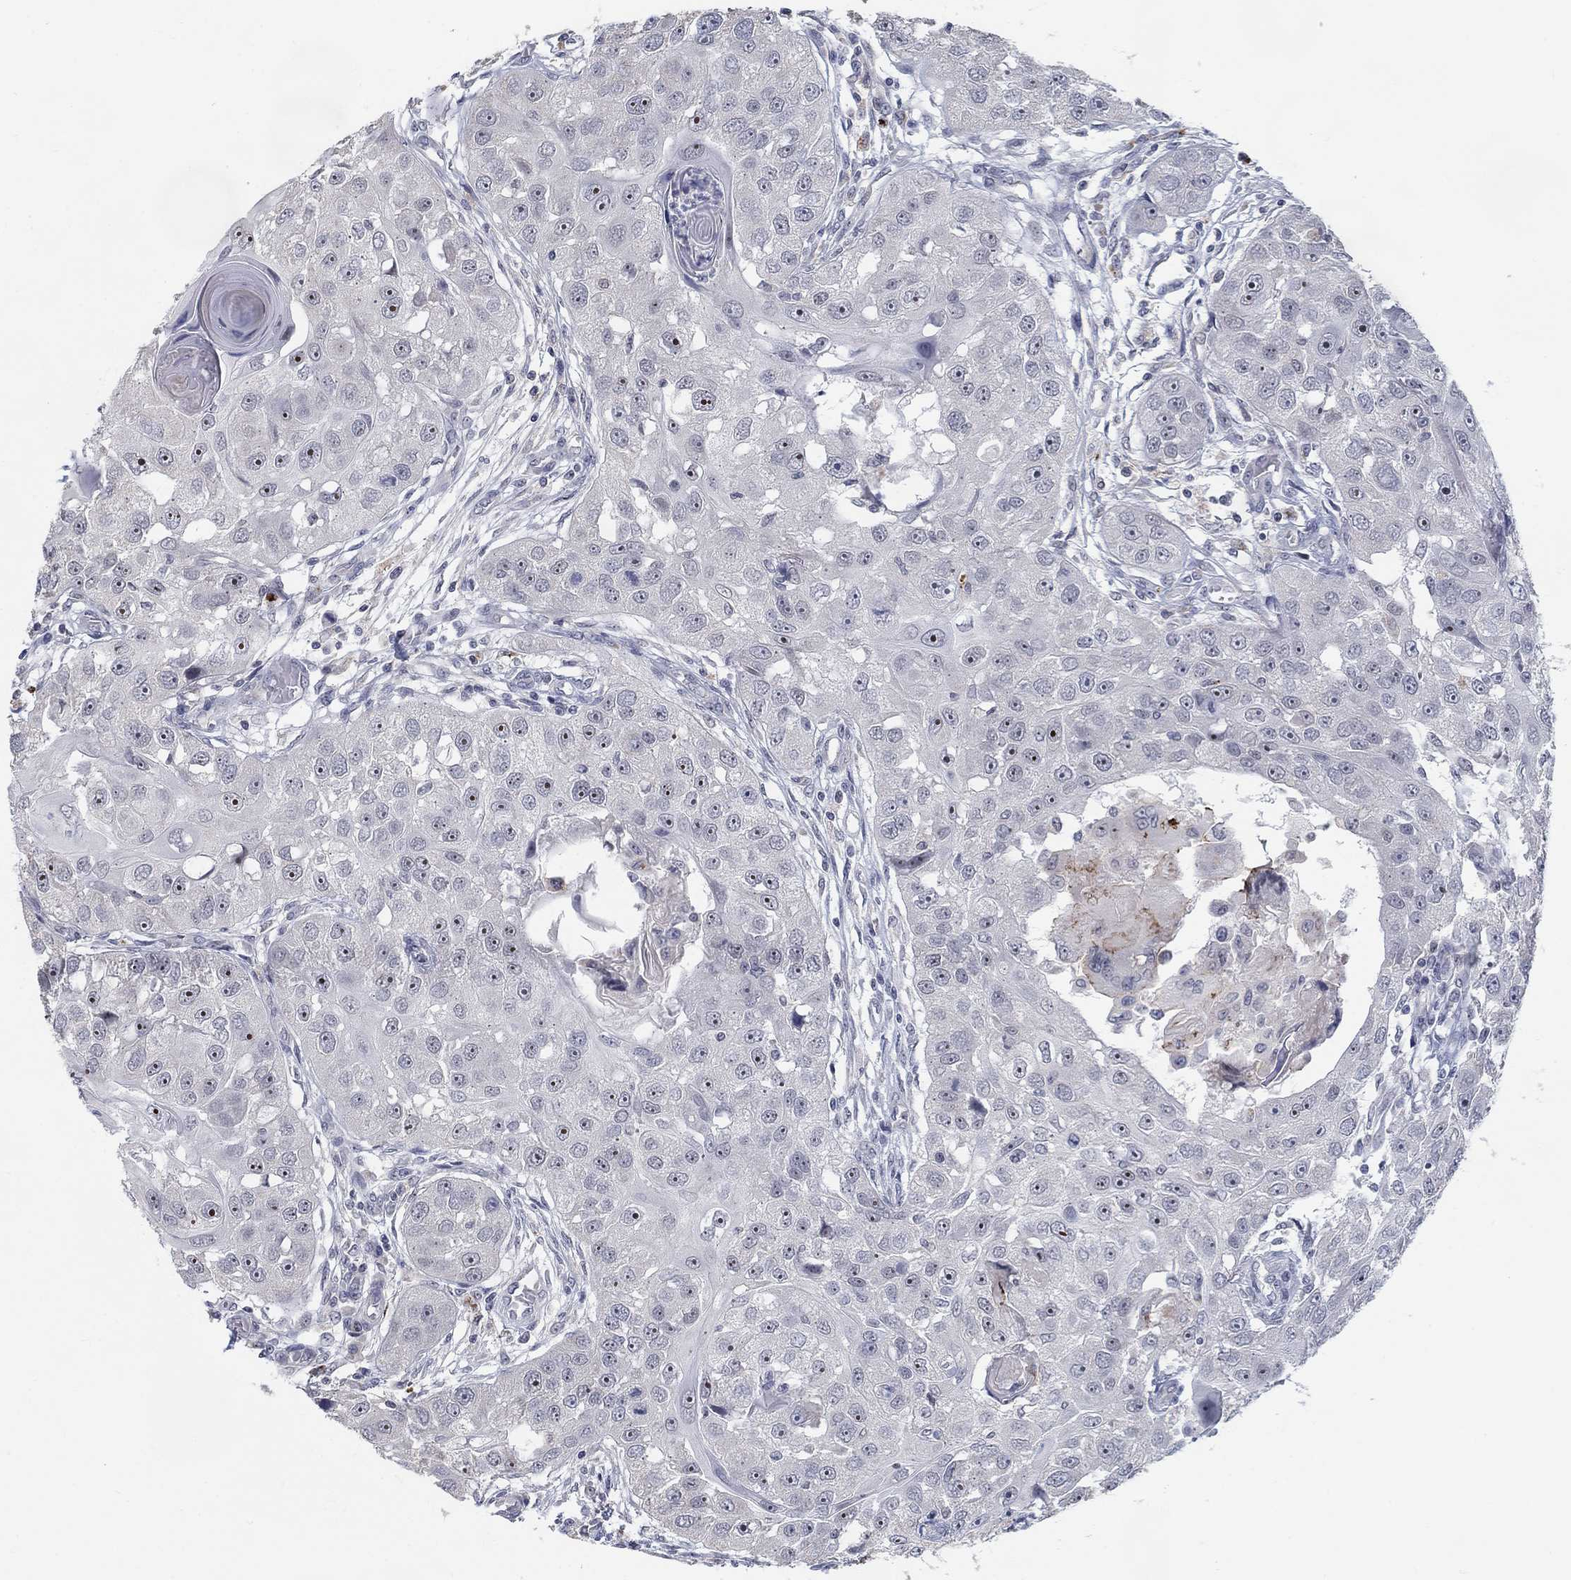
{"staining": {"intensity": "strong", "quantity": "25%-75%", "location": "nuclear"}, "tissue": "head and neck cancer", "cell_type": "Tumor cells", "image_type": "cancer", "snomed": [{"axis": "morphology", "description": "Squamous cell carcinoma, NOS"}, {"axis": "topography", "description": "Head-Neck"}], "caption": "IHC image of human head and neck cancer stained for a protein (brown), which demonstrates high levels of strong nuclear positivity in approximately 25%-75% of tumor cells.", "gene": "MTSS2", "patient": {"sex": "male", "age": 51}}